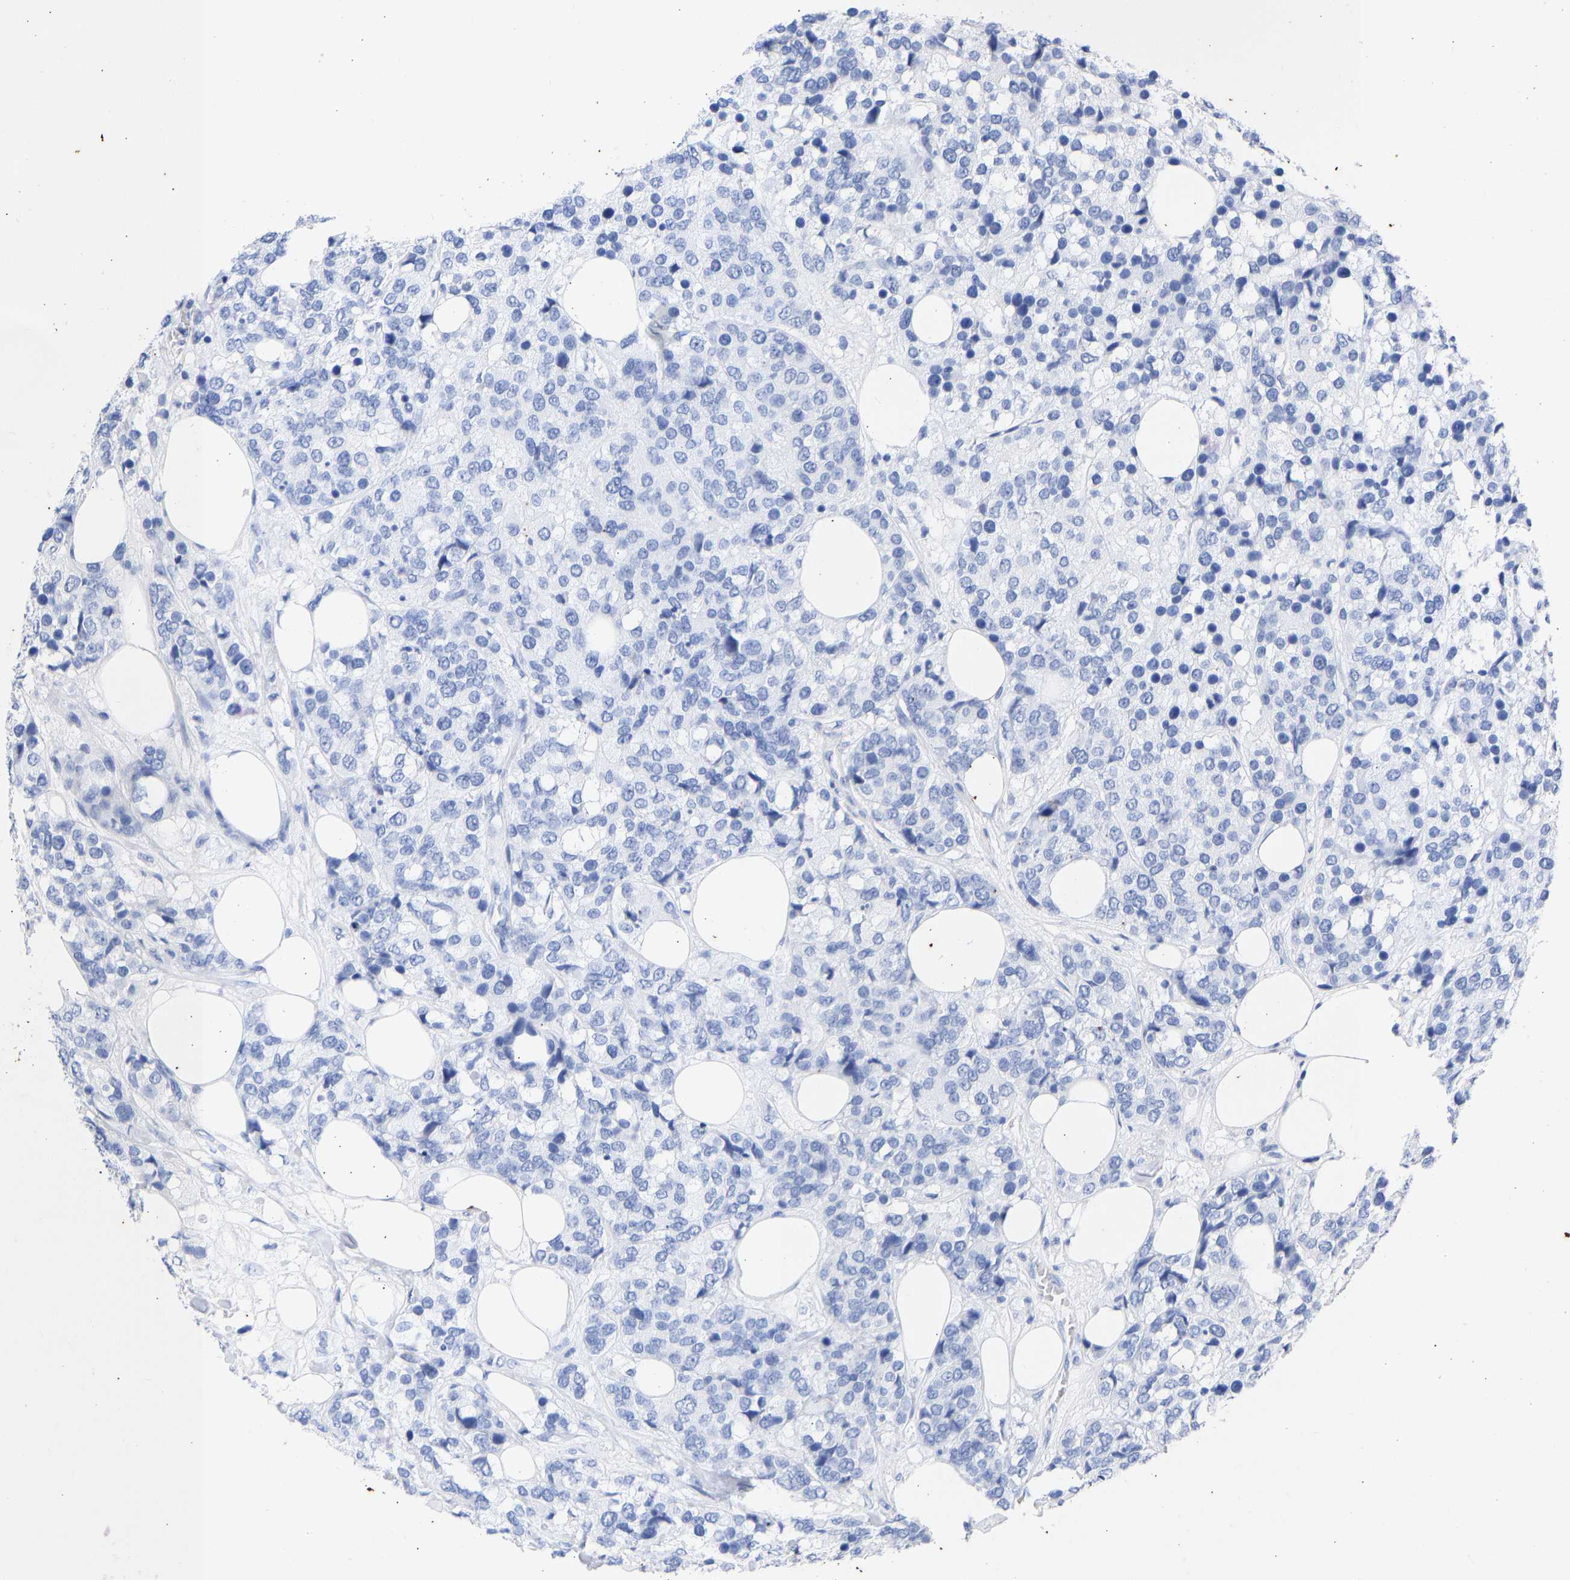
{"staining": {"intensity": "negative", "quantity": "none", "location": "none"}, "tissue": "breast cancer", "cell_type": "Tumor cells", "image_type": "cancer", "snomed": [{"axis": "morphology", "description": "Lobular carcinoma"}, {"axis": "topography", "description": "Breast"}], "caption": "A histopathology image of lobular carcinoma (breast) stained for a protein demonstrates no brown staining in tumor cells. (Stains: DAB immunohistochemistry with hematoxylin counter stain, Microscopy: brightfield microscopy at high magnification).", "gene": "KRT1", "patient": {"sex": "female", "age": 59}}